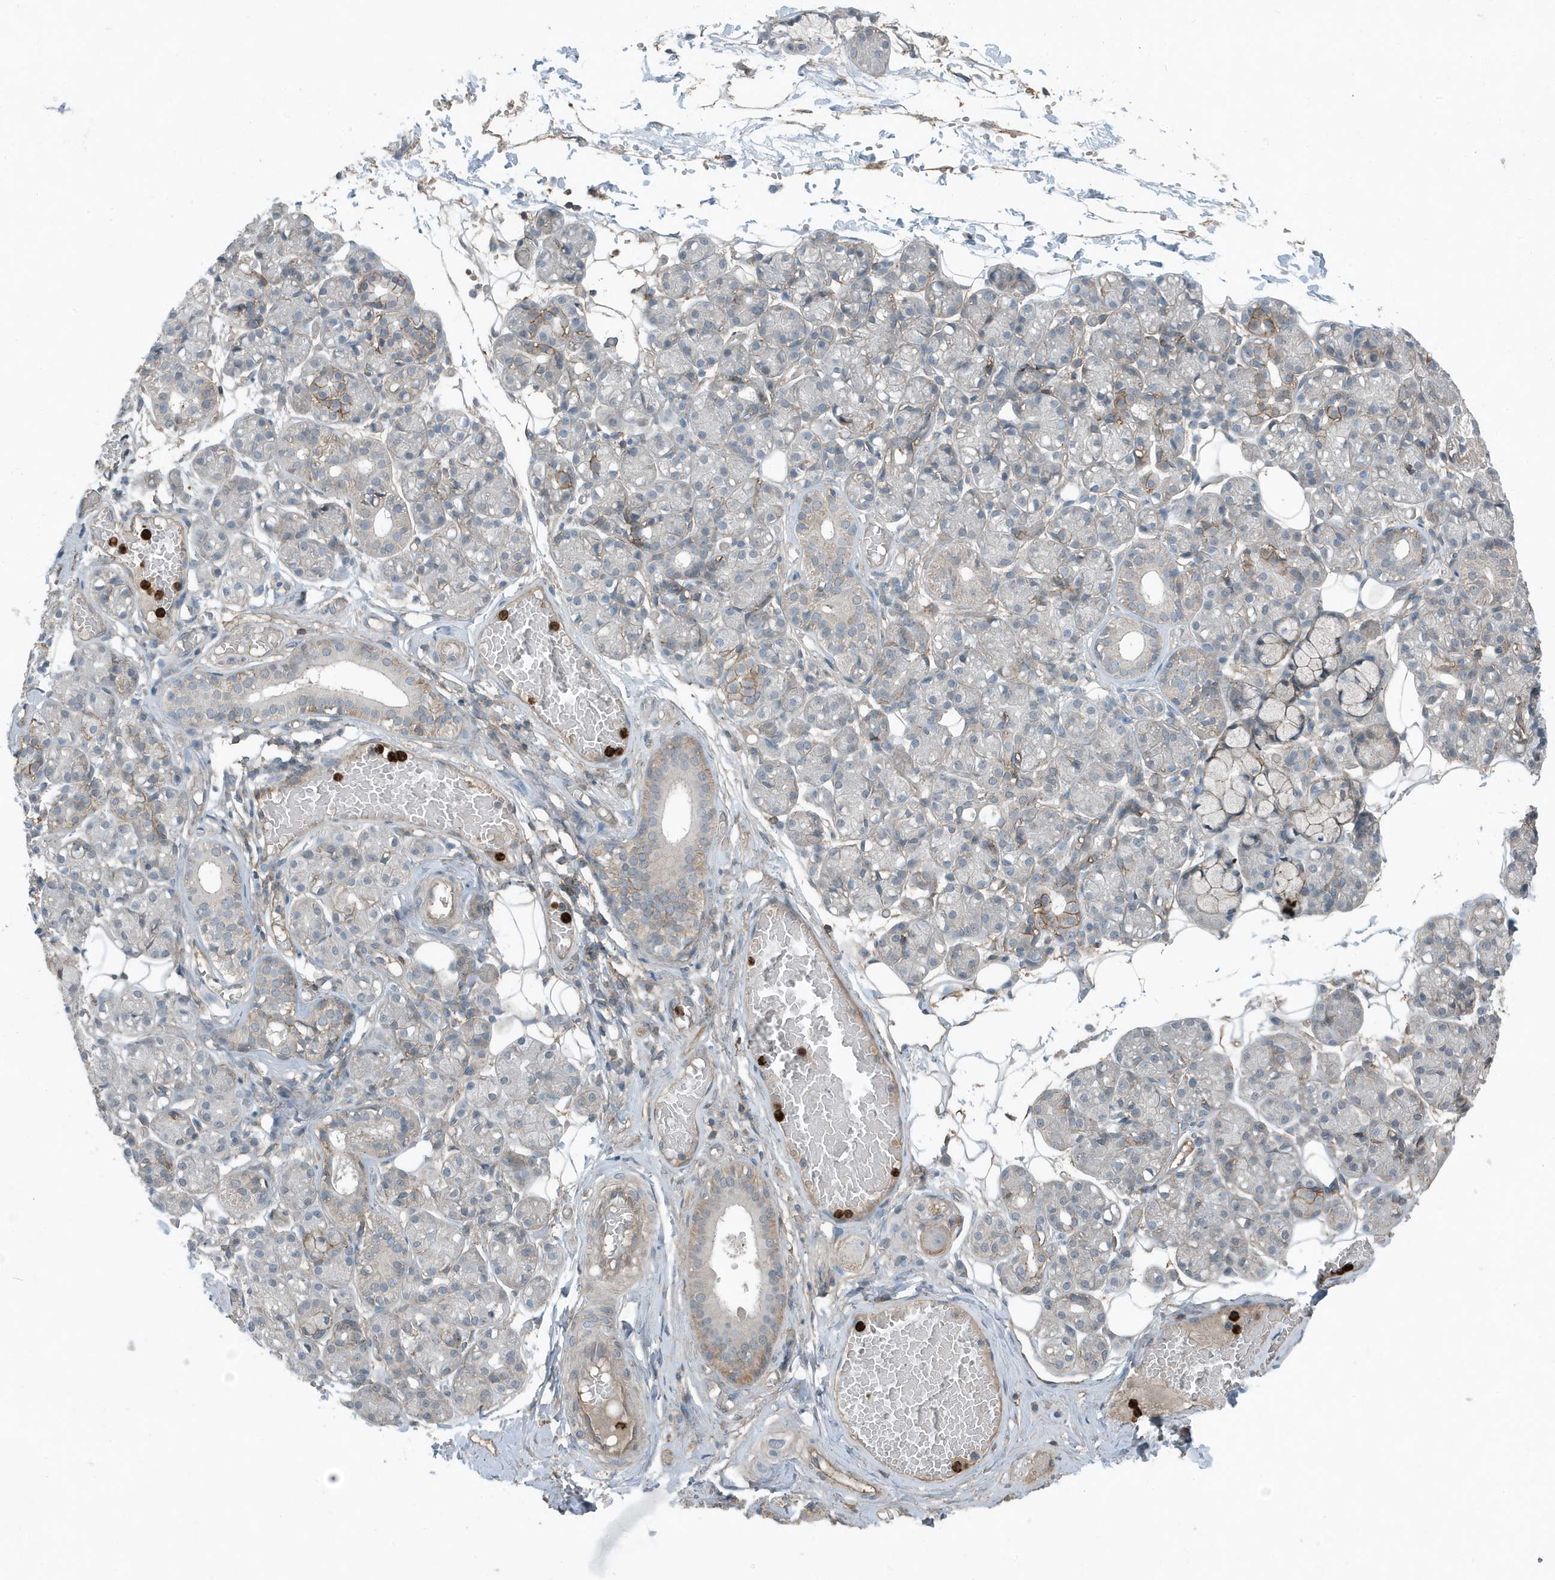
{"staining": {"intensity": "moderate", "quantity": "<25%", "location": "cytoplasmic/membranous"}, "tissue": "salivary gland", "cell_type": "Glandular cells", "image_type": "normal", "snomed": [{"axis": "morphology", "description": "Normal tissue, NOS"}, {"axis": "topography", "description": "Salivary gland"}], "caption": "Salivary gland stained for a protein shows moderate cytoplasmic/membranous positivity in glandular cells.", "gene": "DAPP1", "patient": {"sex": "male", "age": 63}}